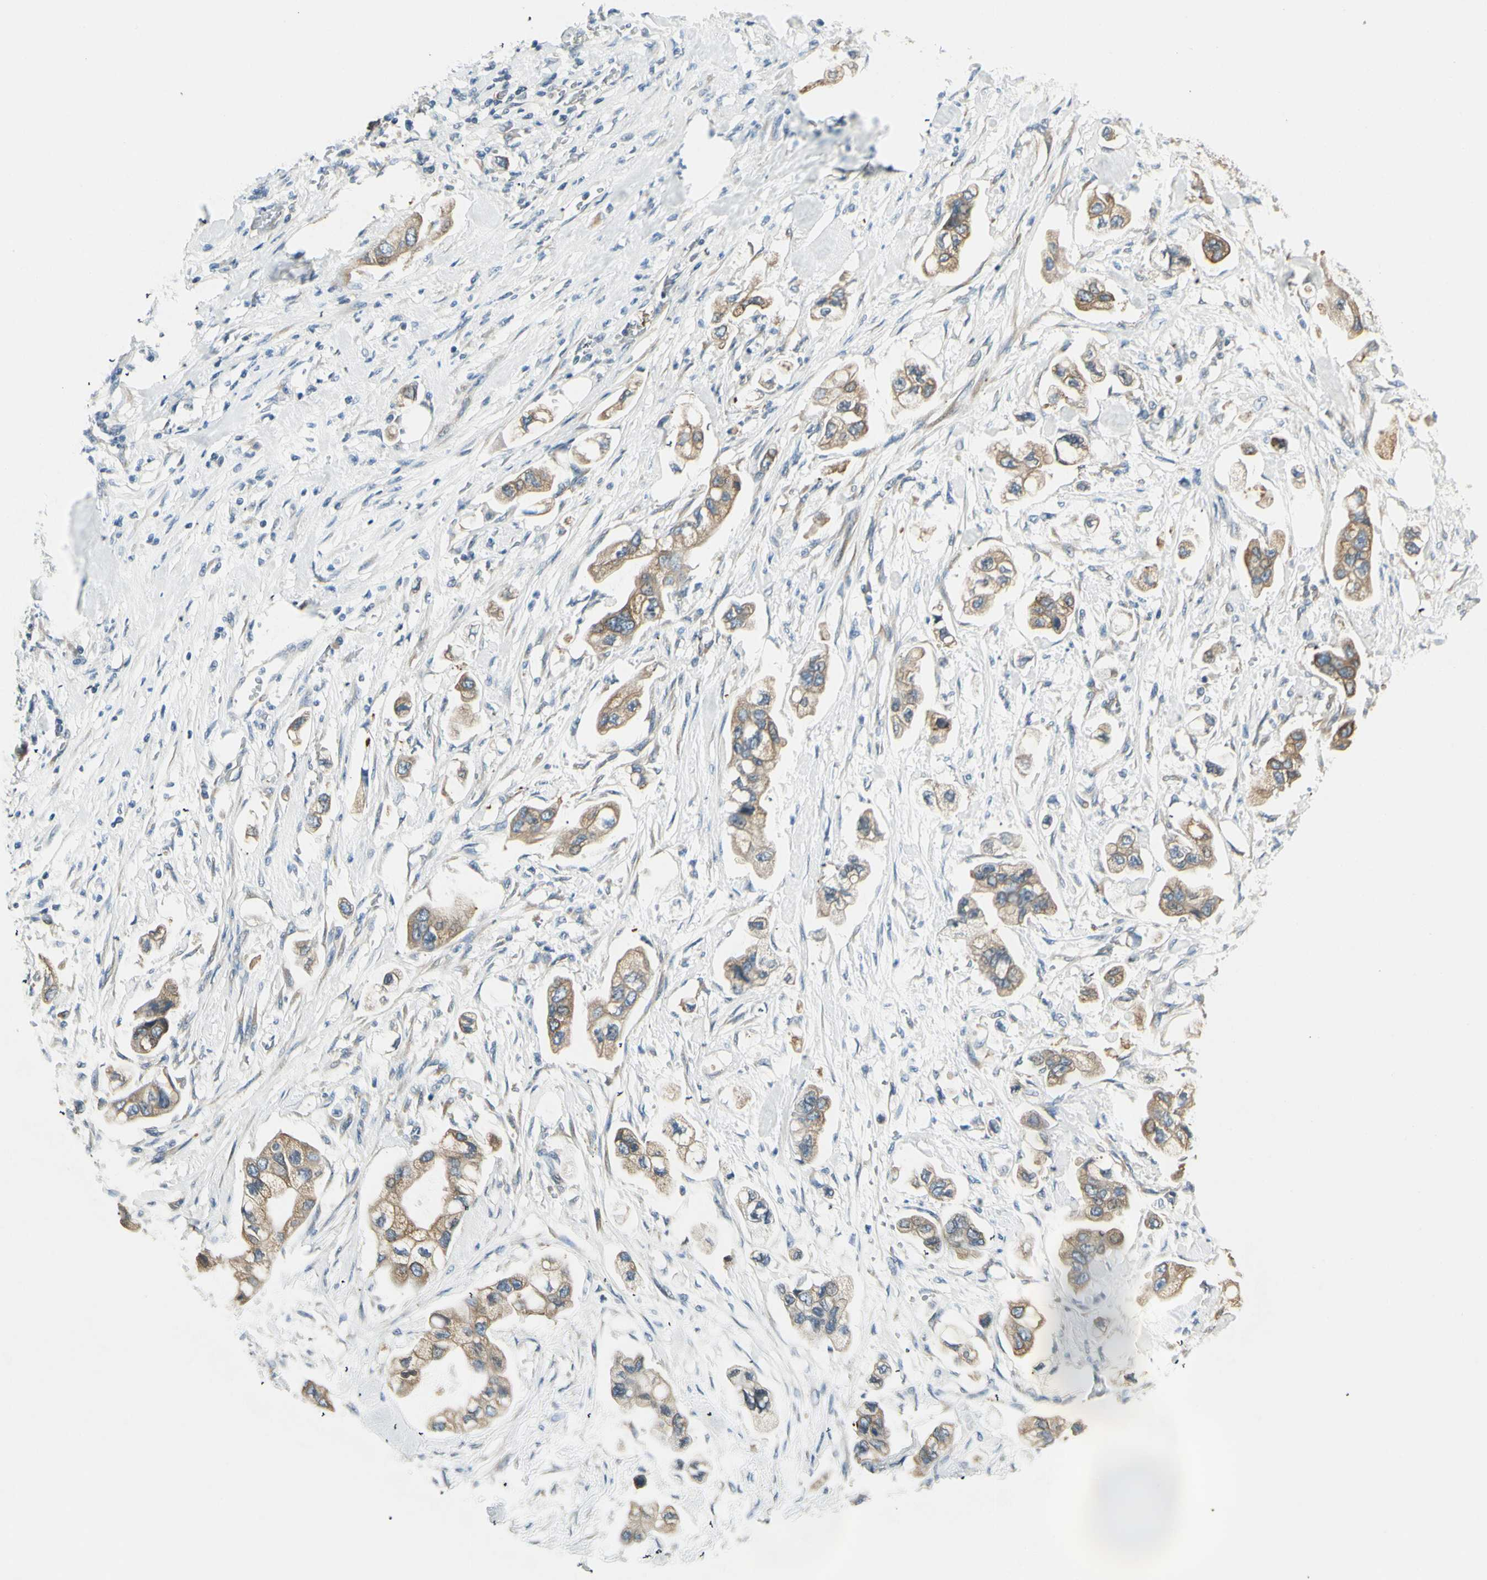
{"staining": {"intensity": "weak", "quantity": "25%-75%", "location": "cytoplasmic/membranous"}, "tissue": "stomach cancer", "cell_type": "Tumor cells", "image_type": "cancer", "snomed": [{"axis": "morphology", "description": "Adenocarcinoma, NOS"}, {"axis": "topography", "description": "Stomach"}], "caption": "About 25%-75% of tumor cells in stomach cancer show weak cytoplasmic/membranous protein positivity as visualized by brown immunohistochemical staining.", "gene": "IGDCC4", "patient": {"sex": "male", "age": 62}}